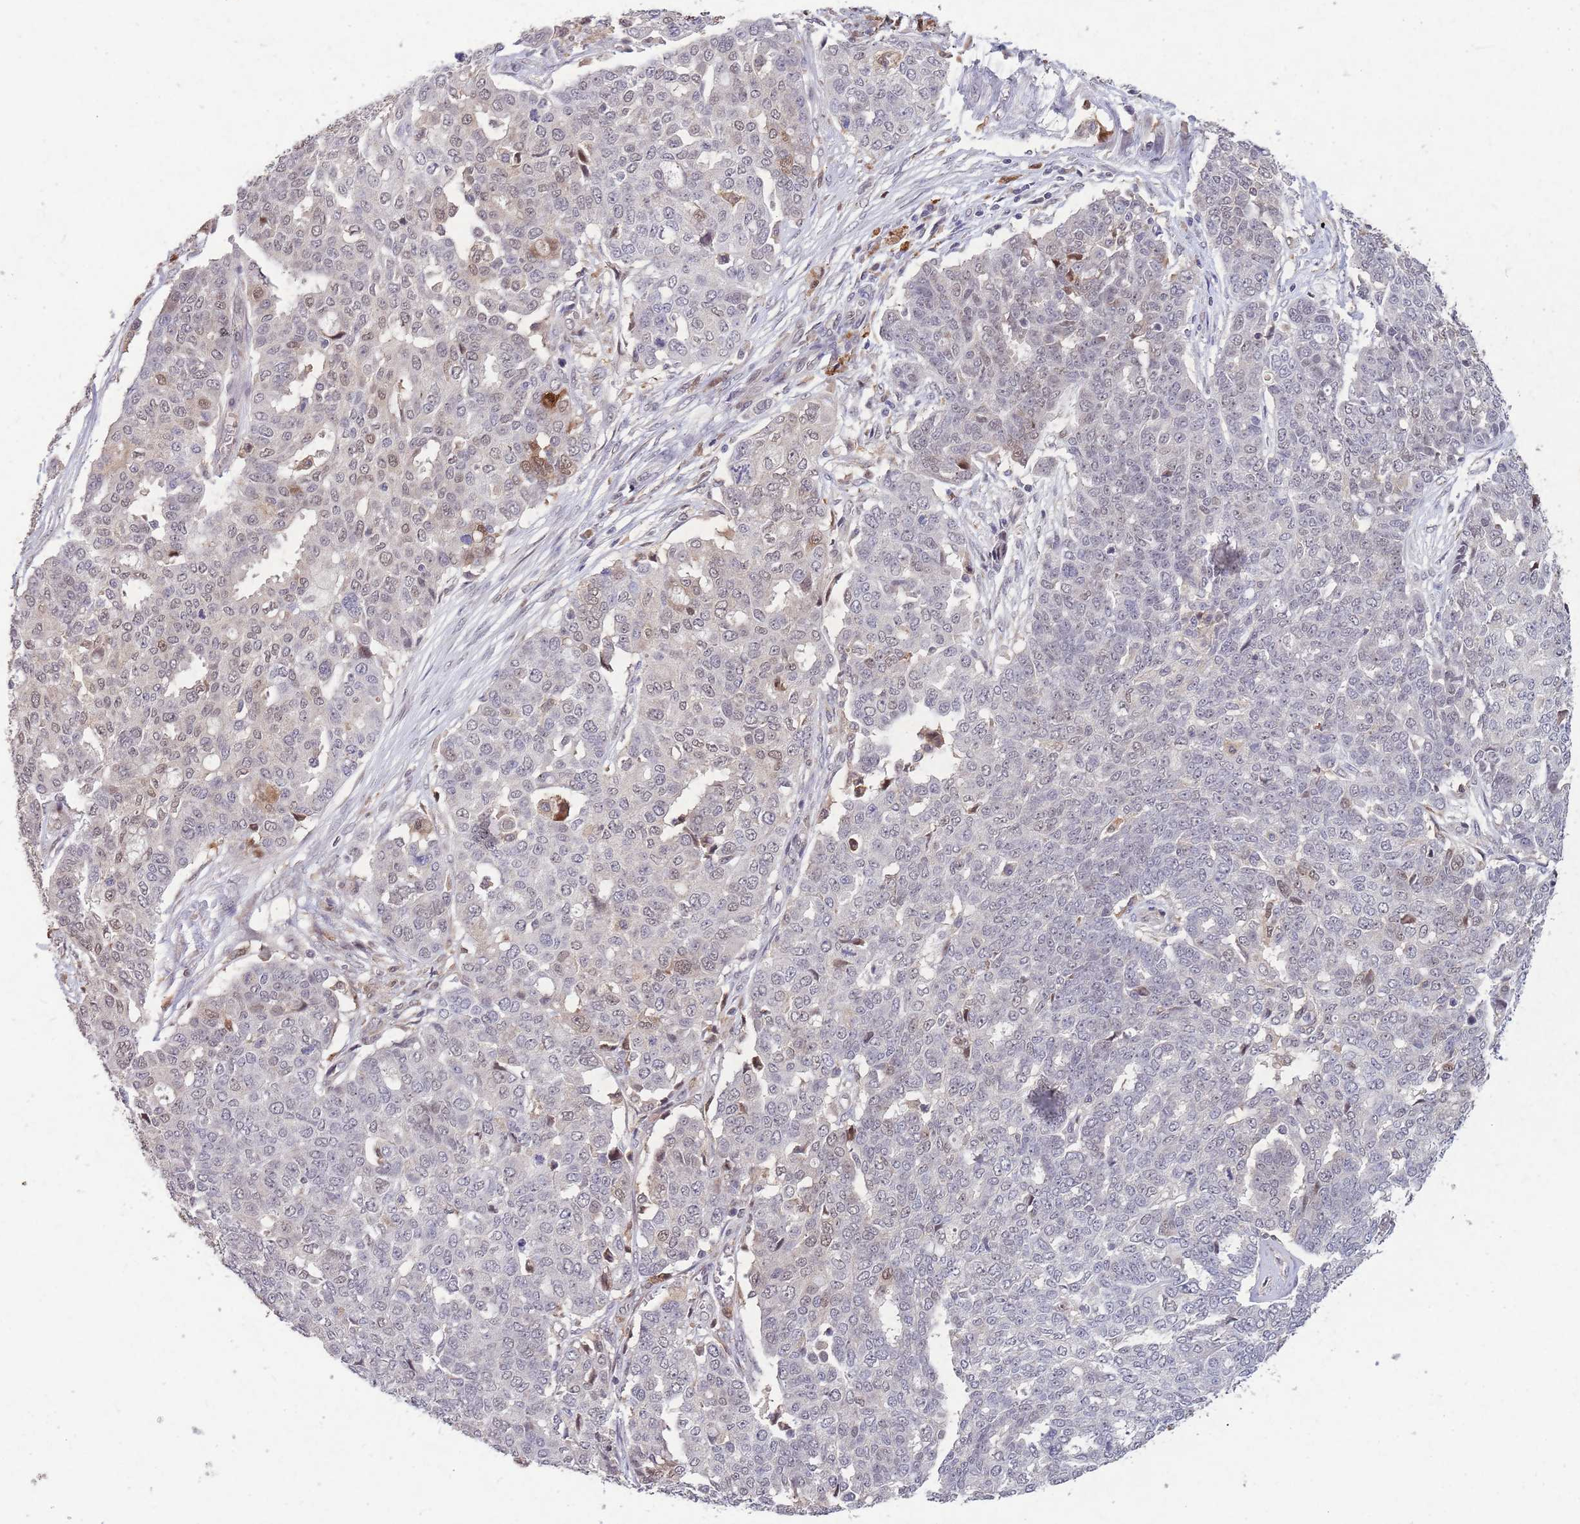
{"staining": {"intensity": "weak", "quantity": "<25%", "location": "cytoplasmic/membranous,nuclear"}, "tissue": "ovarian cancer", "cell_type": "Tumor cells", "image_type": "cancer", "snomed": [{"axis": "morphology", "description": "Cystadenocarcinoma, serous, NOS"}, {"axis": "topography", "description": "Soft tissue"}, {"axis": "topography", "description": "Ovary"}], "caption": "DAB (3,3'-diaminobenzidine) immunohistochemical staining of human ovarian cancer (serous cystadenocarcinoma) shows no significant staining in tumor cells.", "gene": "ZNF639", "patient": {"sex": "female", "age": 57}}